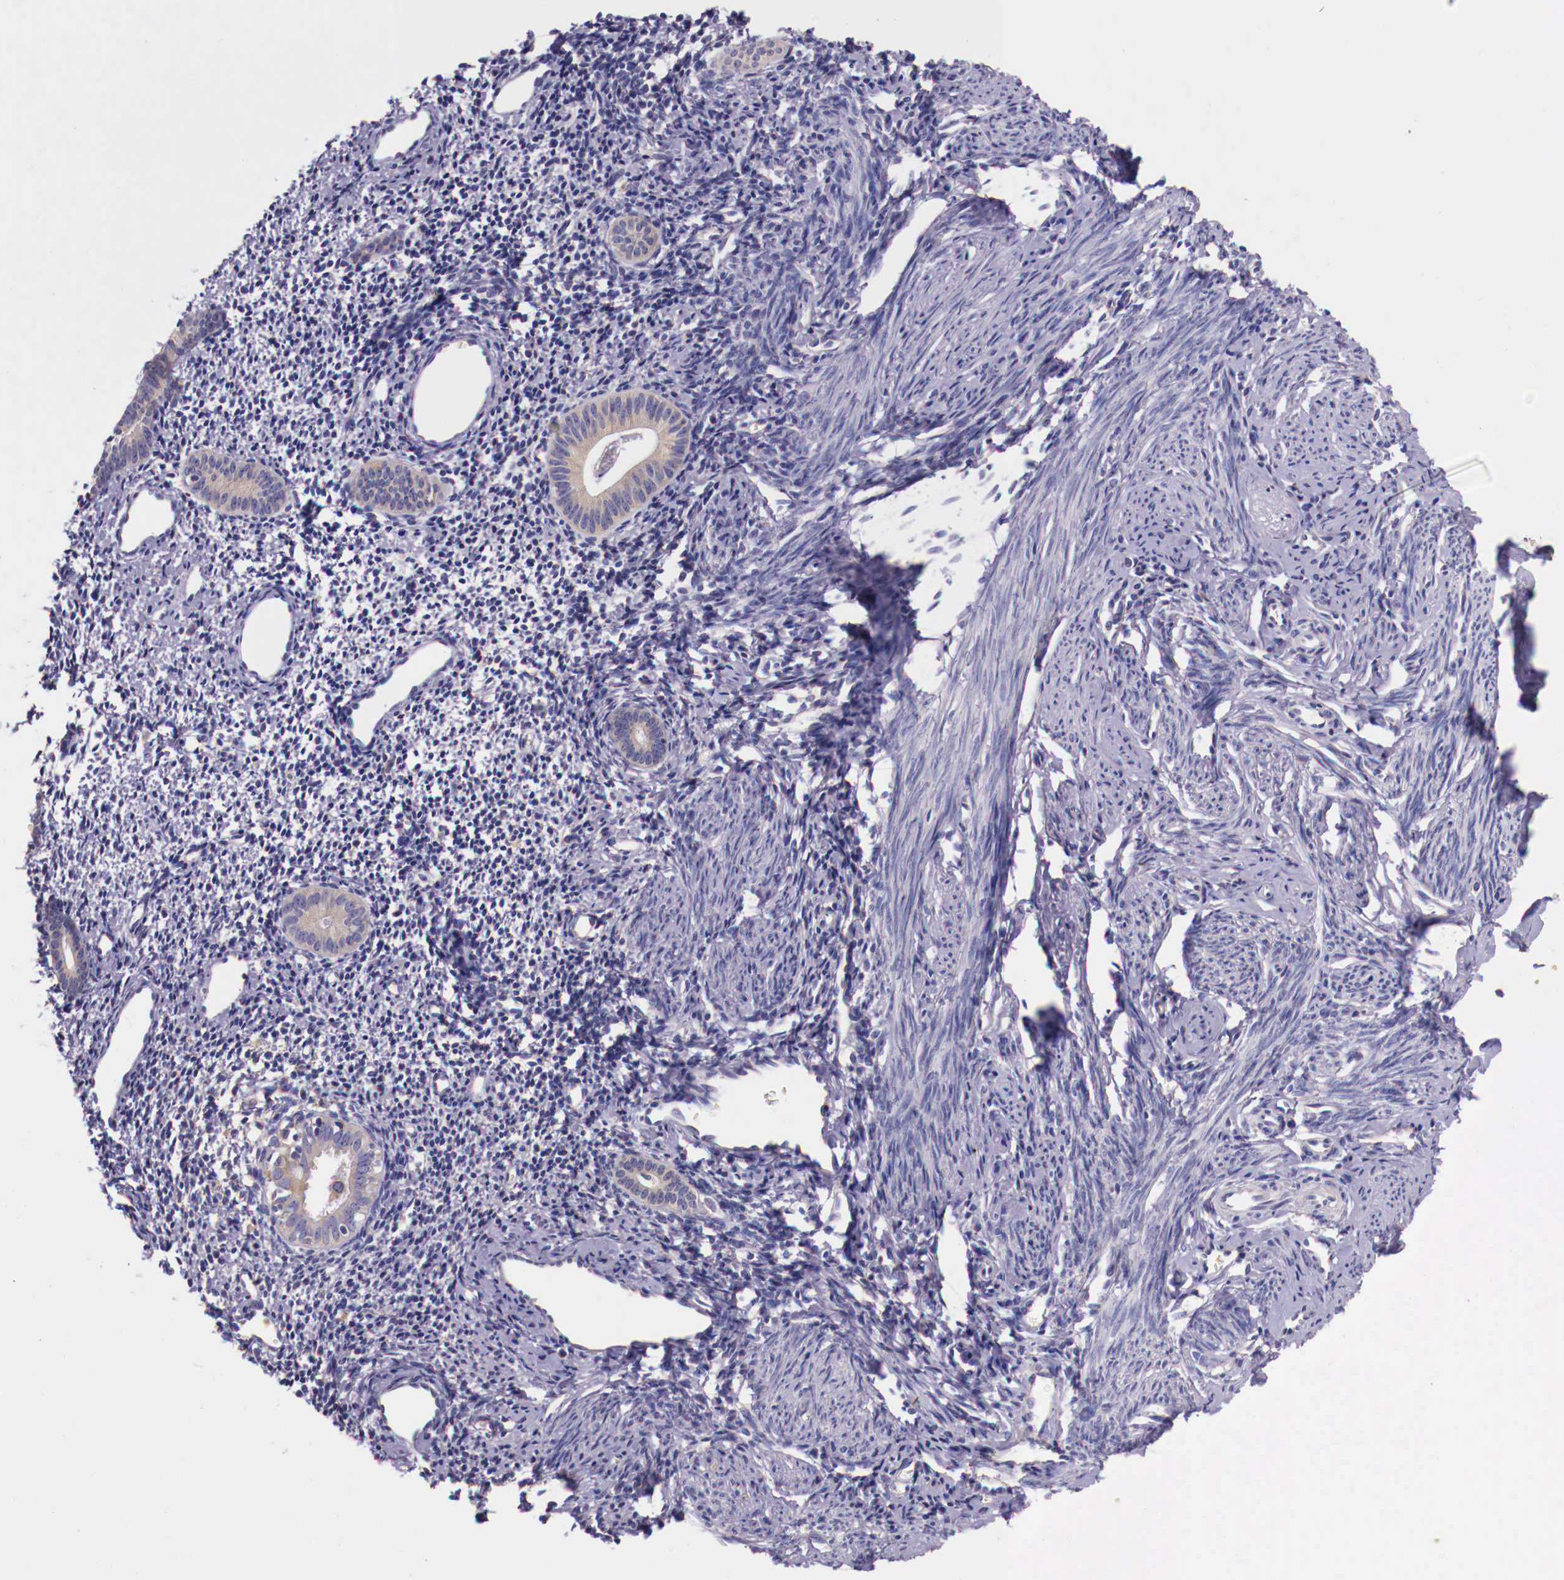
{"staining": {"intensity": "negative", "quantity": "none", "location": "none"}, "tissue": "endometrium", "cell_type": "Cells in endometrial stroma", "image_type": "normal", "snomed": [{"axis": "morphology", "description": "Normal tissue, NOS"}, {"axis": "morphology", "description": "Neoplasm, benign, NOS"}, {"axis": "topography", "description": "Uterus"}], "caption": "DAB (3,3'-diaminobenzidine) immunohistochemical staining of benign human endometrium reveals no significant staining in cells in endometrial stroma. The staining is performed using DAB brown chromogen with nuclei counter-stained in using hematoxylin.", "gene": "GRIPAP1", "patient": {"sex": "female", "age": 55}}